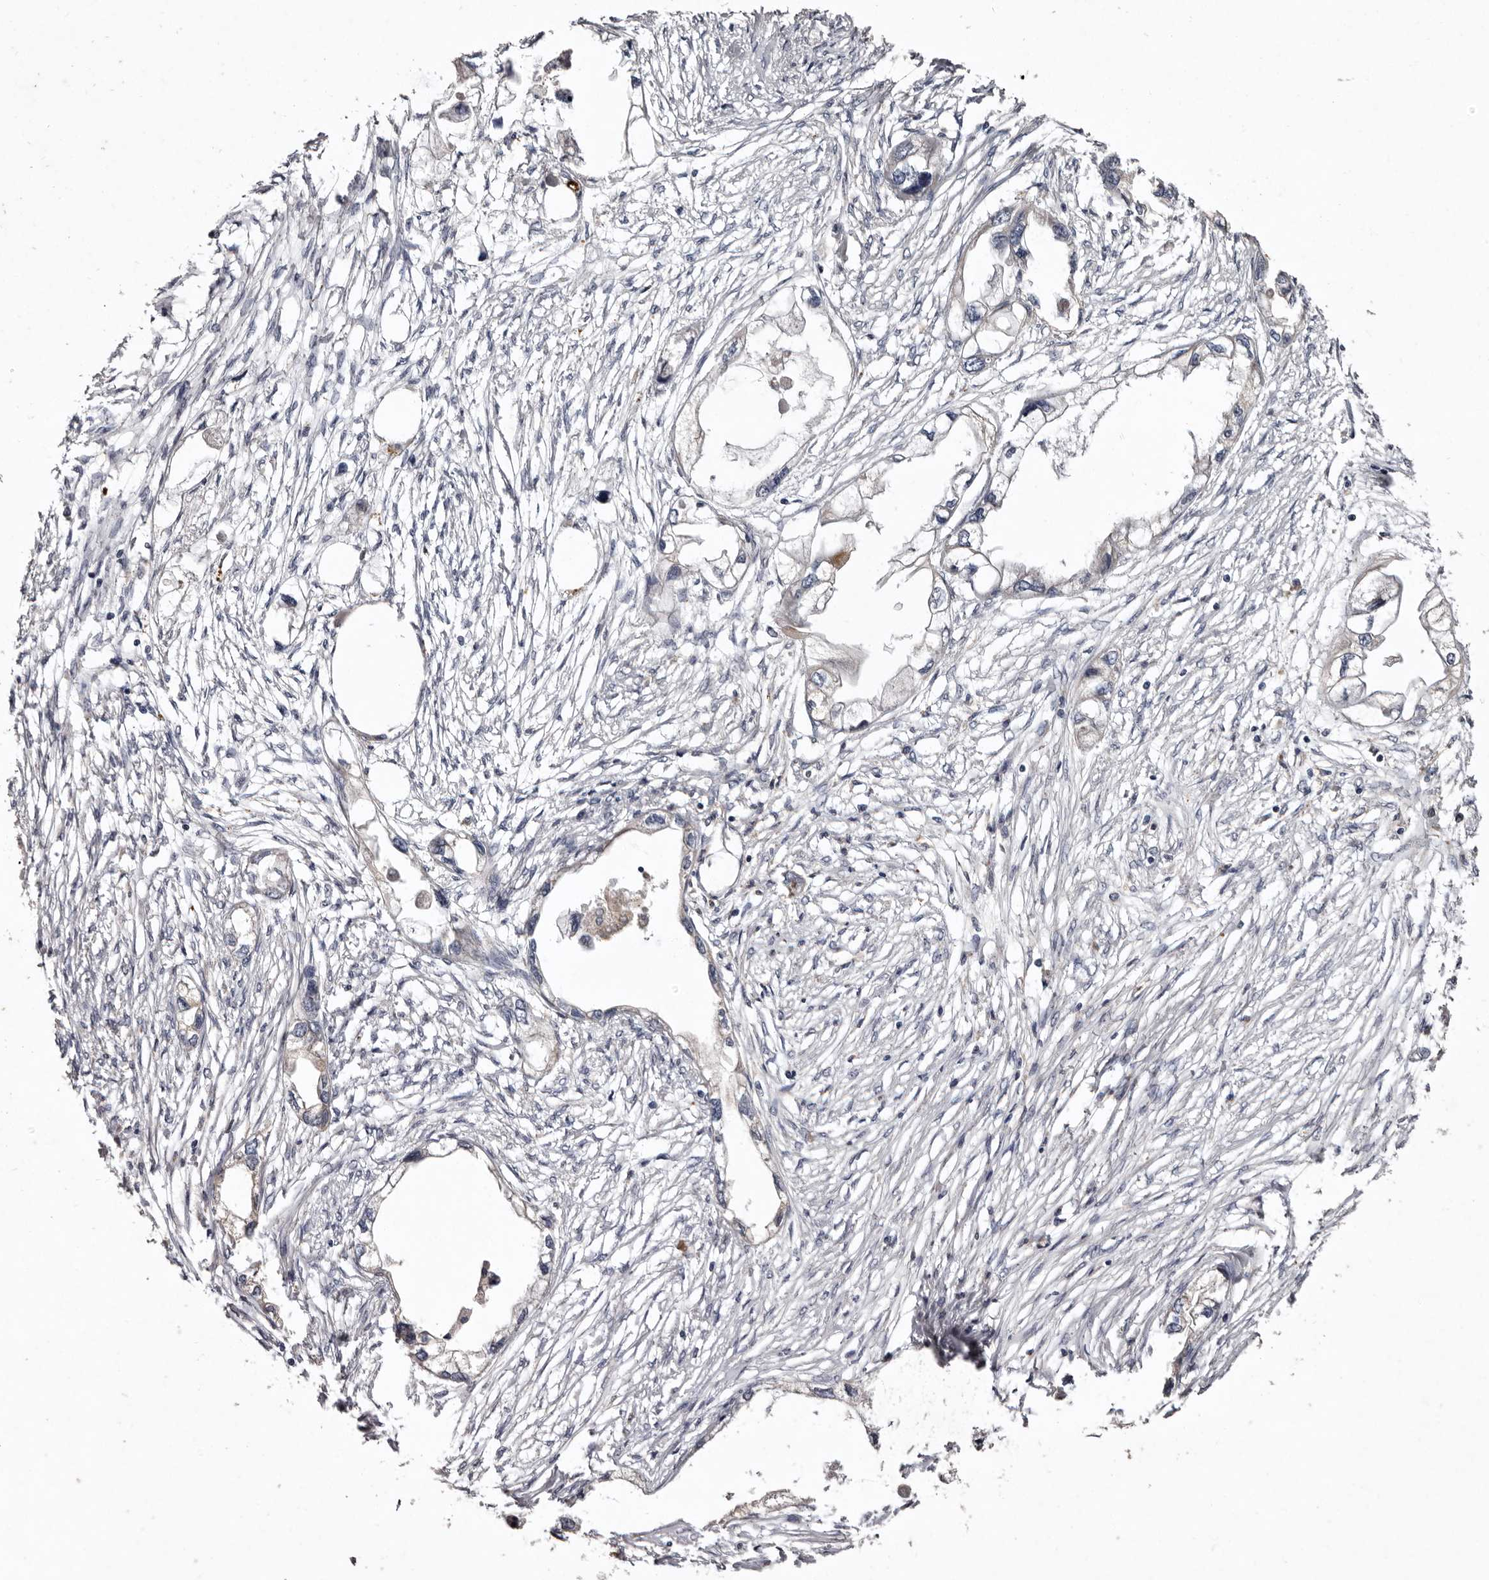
{"staining": {"intensity": "moderate", "quantity": "<25%", "location": "cytoplasmic/membranous"}, "tissue": "endometrial cancer", "cell_type": "Tumor cells", "image_type": "cancer", "snomed": [{"axis": "morphology", "description": "Adenocarcinoma, NOS"}, {"axis": "morphology", "description": "Adenocarcinoma, metastatic, NOS"}, {"axis": "topography", "description": "Adipose tissue"}, {"axis": "topography", "description": "Endometrium"}], "caption": "Adenocarcinoma (endometrial) stained with a brown dye displays moderate cytoplasmic/membranous positive positivity in approximately <25% of tumor cells.", "gene": "FAM91A1", "patient": {"sex": "female", "age": 67}}